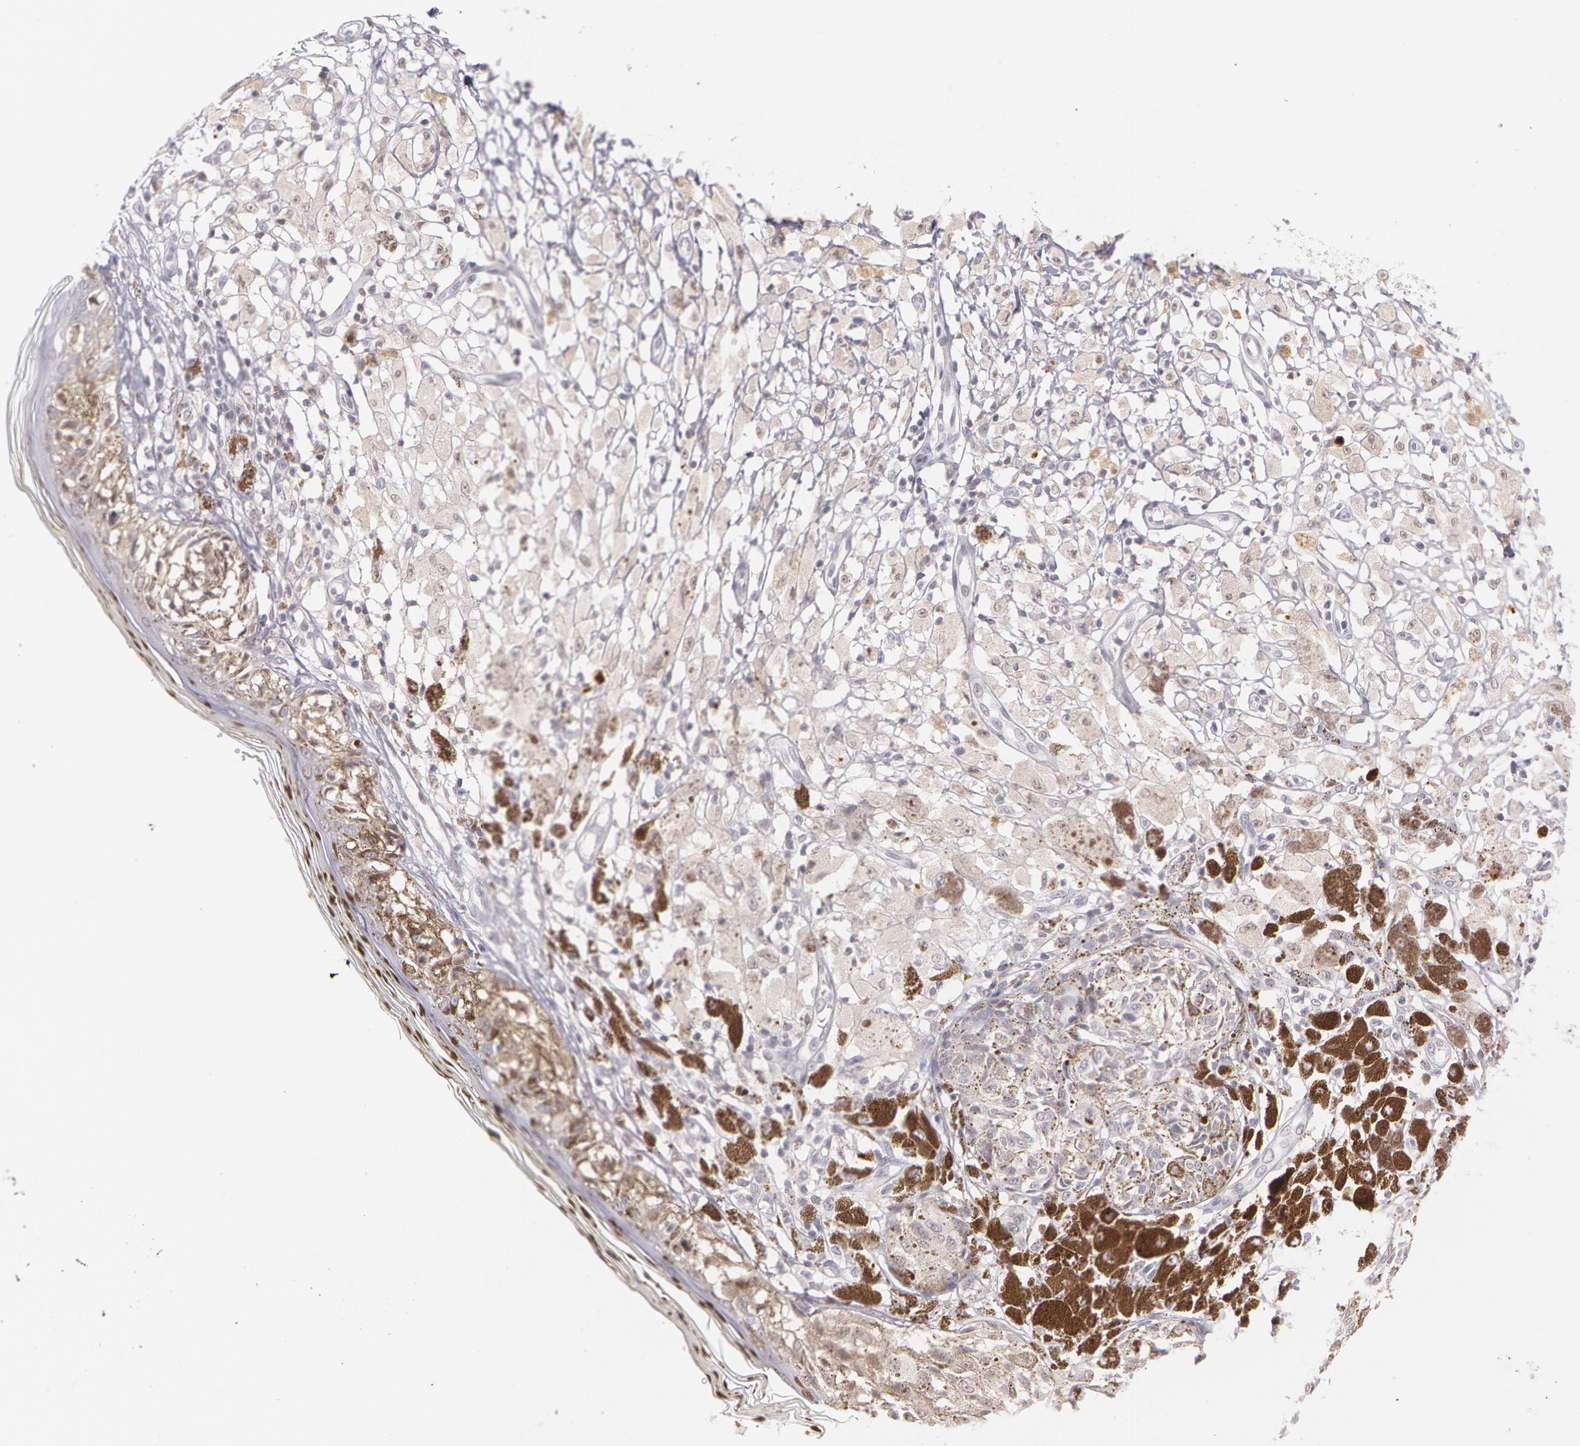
{"staining": {"intensity": "negative", "quantity": "none", "location": "none"}, "tissue": "melanoma", "cell_type": "Tumor cells", "image_type": "cancer", "snomed": [{"axis": "morphology", "description": "Malignant melanoma, NOS"}, {"axis": "topography", "description": "Skin"}], "caption": "This is a histopathology image of immunohistochemistry (IHC) staining of melanoma, which shows no positivity in tumor cells.", "gene": "LBP", "patient": {"sex": "male", "age": 88}}